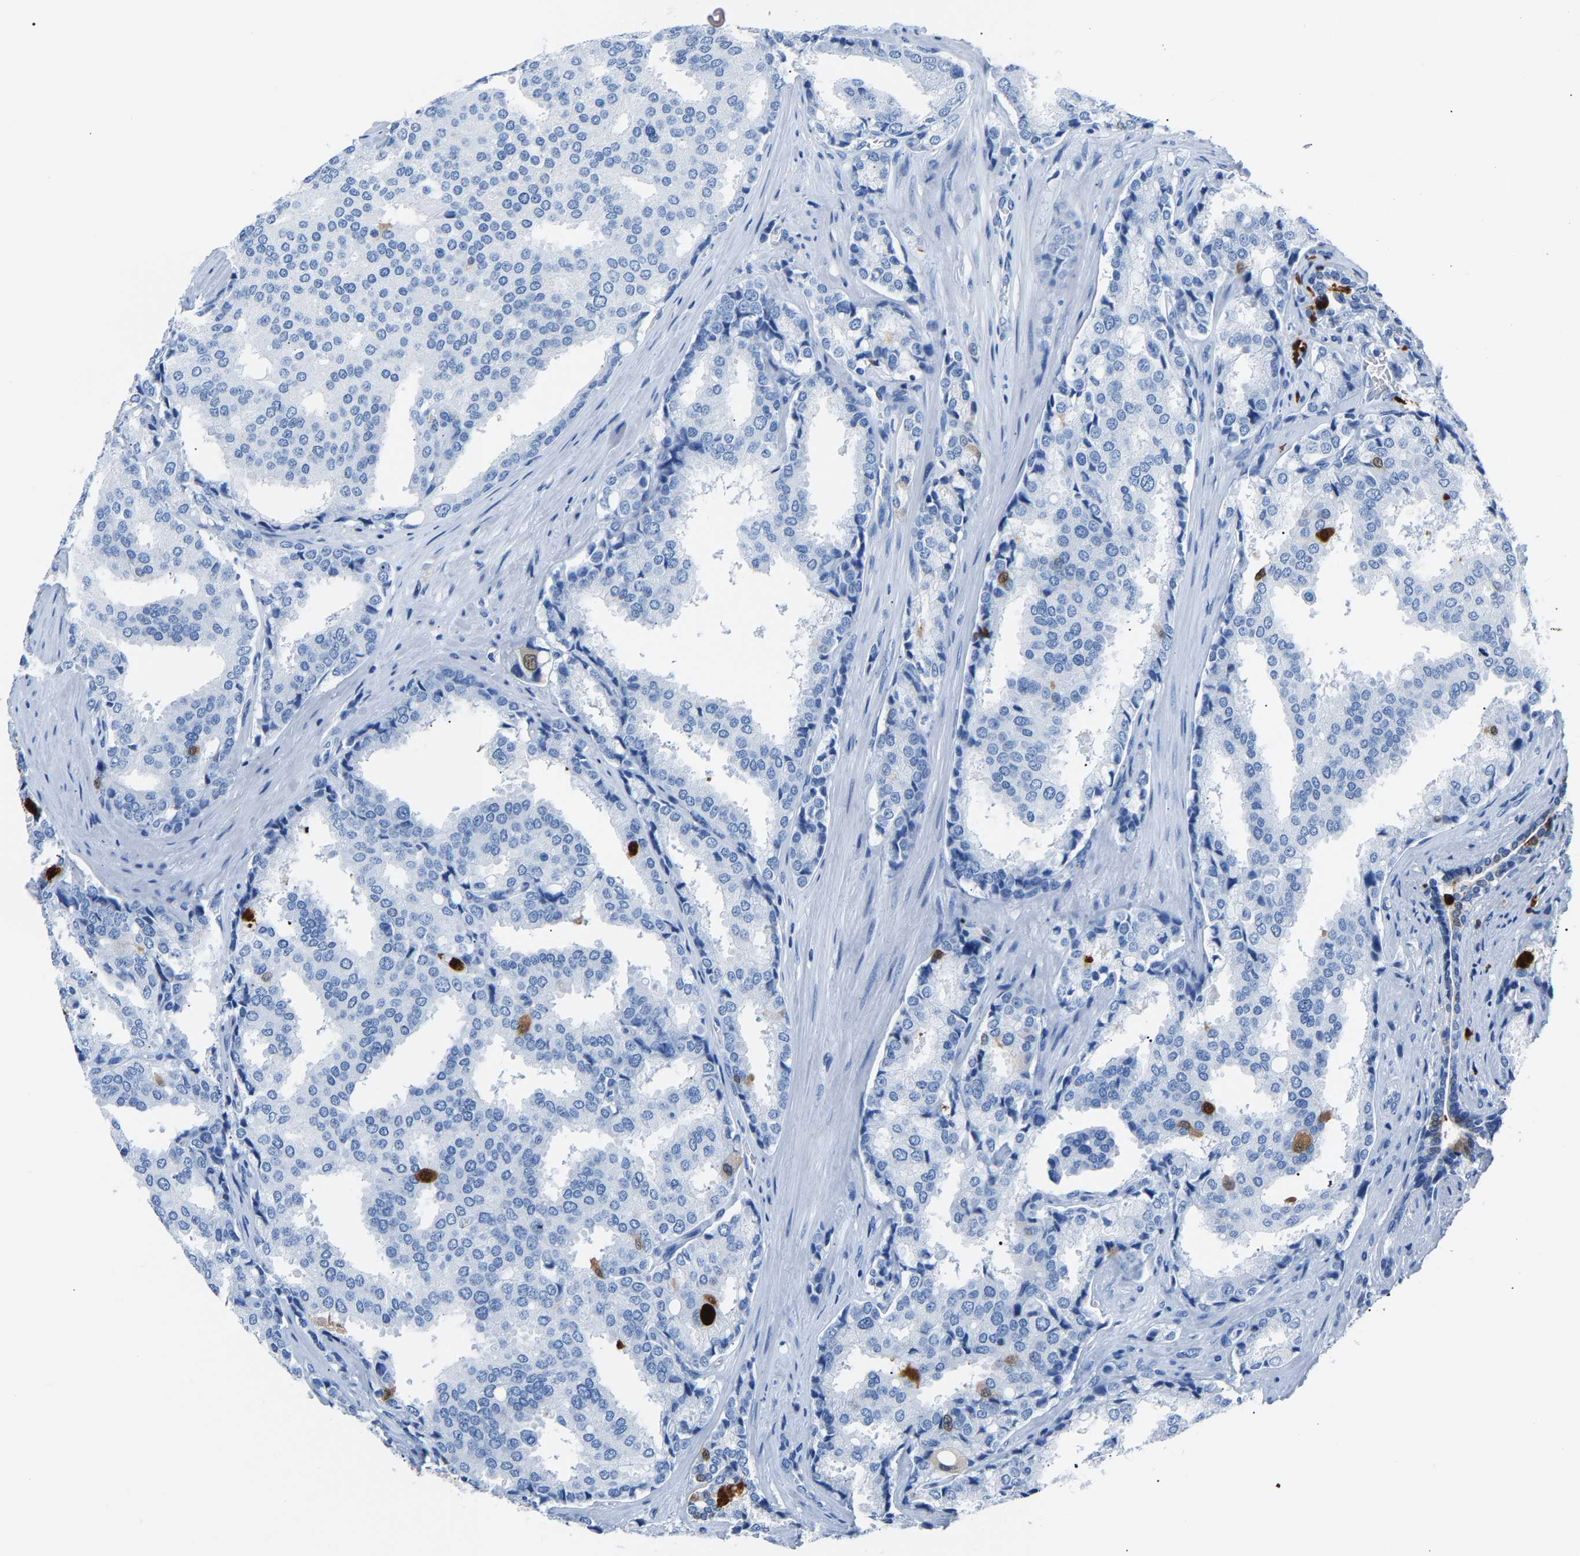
{"staining": {"intensity": "negative", "quantity": "none", "location": "none"}, "tissue": "prostate cancer", "cell_type": "Tumor cells", "image_type": "cancer", "snomed": [{"axis": "morphology", "description": "Adenocarcinoma, High grade"}, {"axis": "topography", "description": "Prostate"}], "caption": "An image of human prostate cancer (high-grade adenocarcinoma) is negative for staining in tumor cells. (Brightfield microscopy of DAB immunohistochemistry (IHC) at high magnification).", "gene": "S100P", "patient": {"sex": "male", "age": 50}}